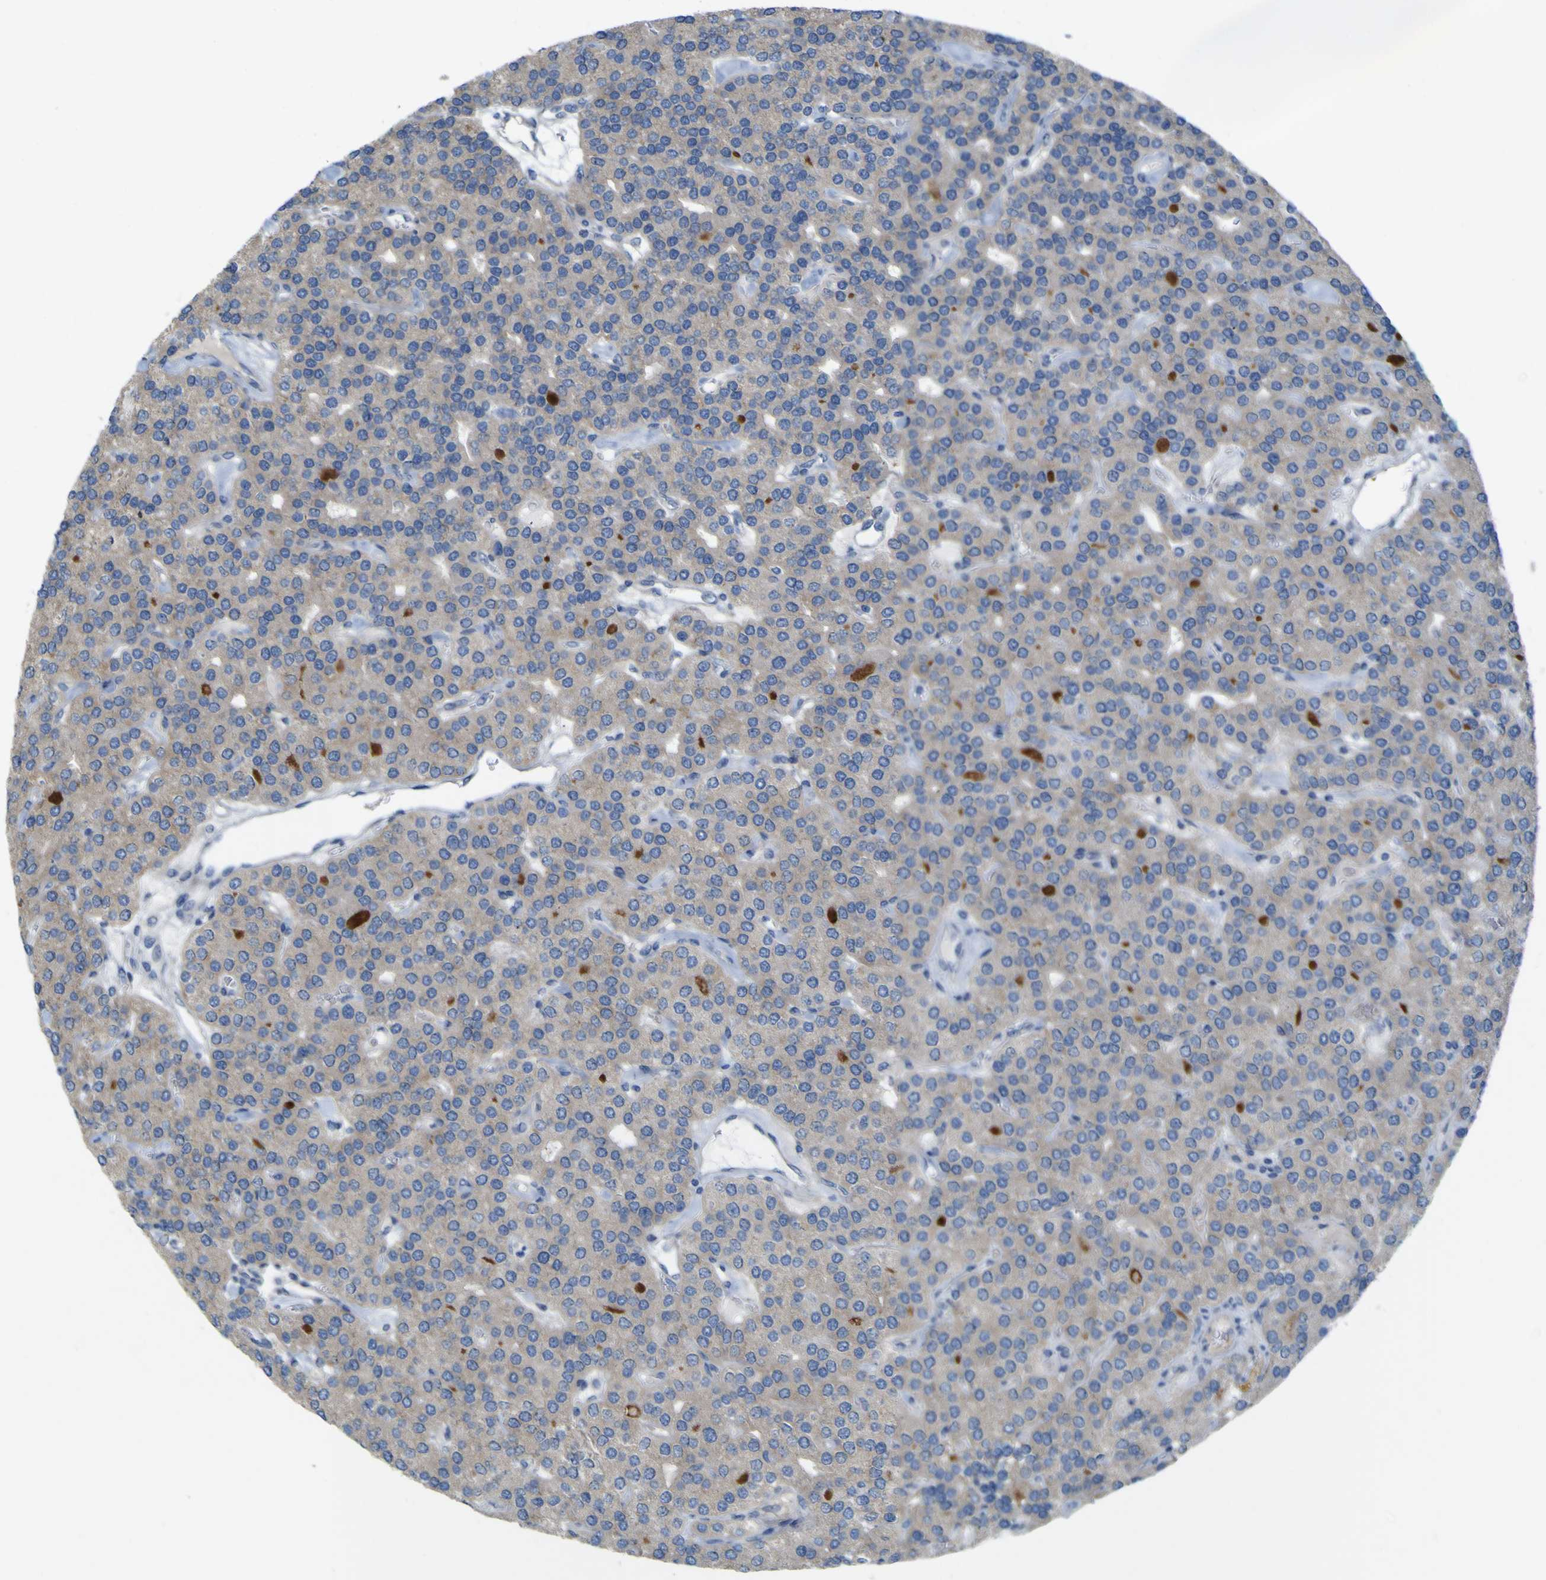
{"staining": {"intensity": "weak", "quantity": "<25%", "location": "cytoplasmic/membranous"}, "tissue": "parathyroid gland", "cell_type": "Glandular cells", "image_type": "normal", "snomed": [{"axis": "morphology", "description": "Normal tissue, NOS"}, {"axis": "morphology", "description": "Adenoma, NOS"}, {"axis": "topography", "description": "Parathyroid gland"}], "caption": "Immunohistochemistry photomicrograph of benign parathyroid gland: human parathyroid gland stained with DAB displays no significant protein positivity in glandular cells. Brightfield microscopy of IHC stained with DAB (brown) and hematoxylin (blue), captured at high magnification.", "gene": "MYEOV", "patient": {"sex": "female", "age": 86}}